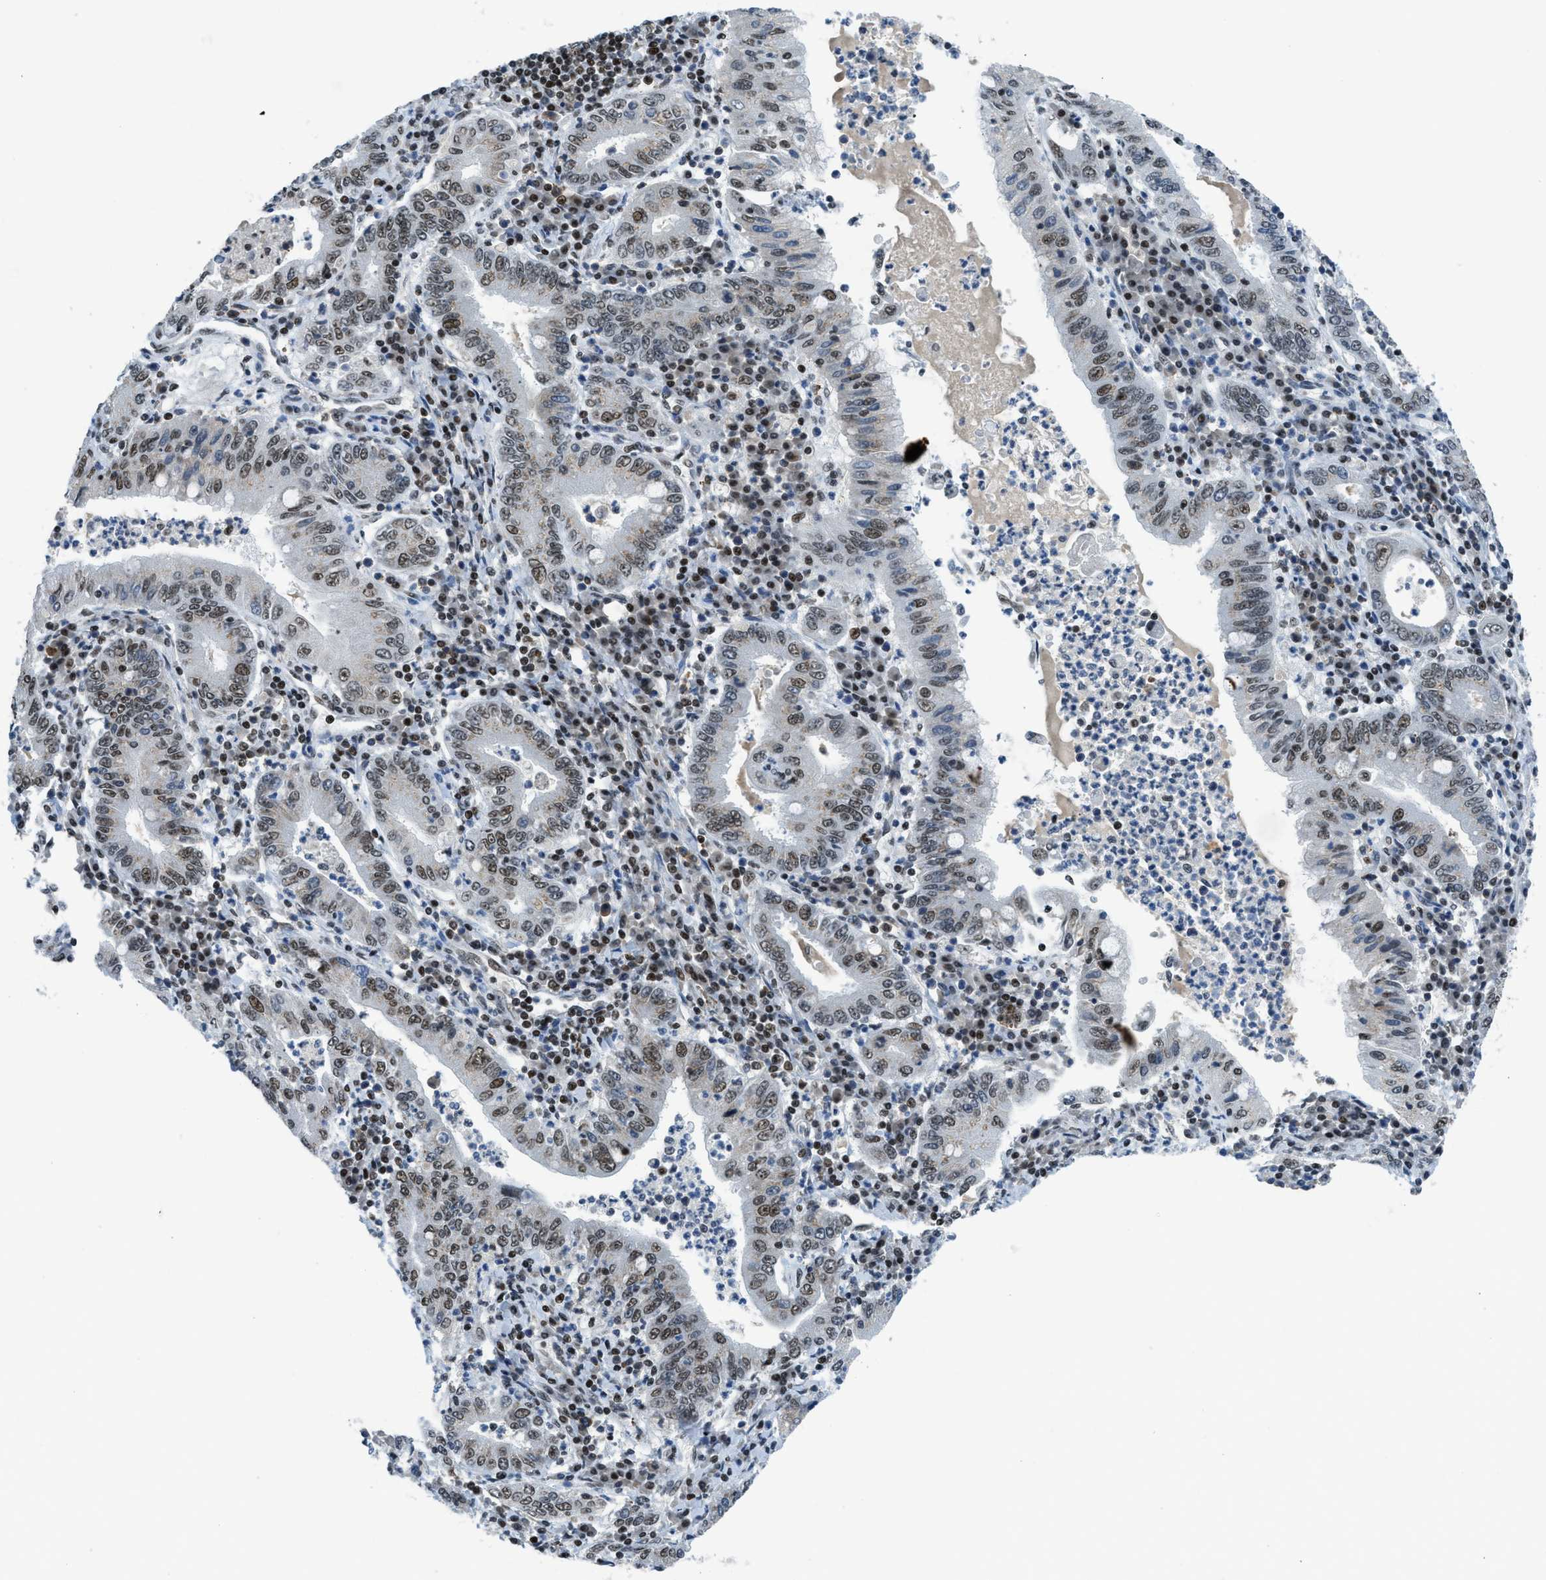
{"staining": {"intensity": "moderate", "quantity": "25%-75%", "location": "nuclear"}, "tissue": "stomach cancer", "cell_type": "Tumor cells", "image_type": "cancer", "snomed": [{"axis": "morphology", "description": "Normal tissue, NOS"}, {"axis": "morphology", "description": "Adenocarcinoma, NOS"}, {"axis": "topography", "description": "Esophagus"}, {"axis": "topography", "description": "Stomach, upper"}, {"axis": "topography", "description": "Peripheral nerve tissue"}], "caption": "An IHC image of neoplastic tissue is shown. Protein staining in brown shows moderate nuclear positivity in adenocarcinoma (stomach) within tumor cells.", "gene": "RAD51B", "patient": {"sex": "male", "age": 62}}